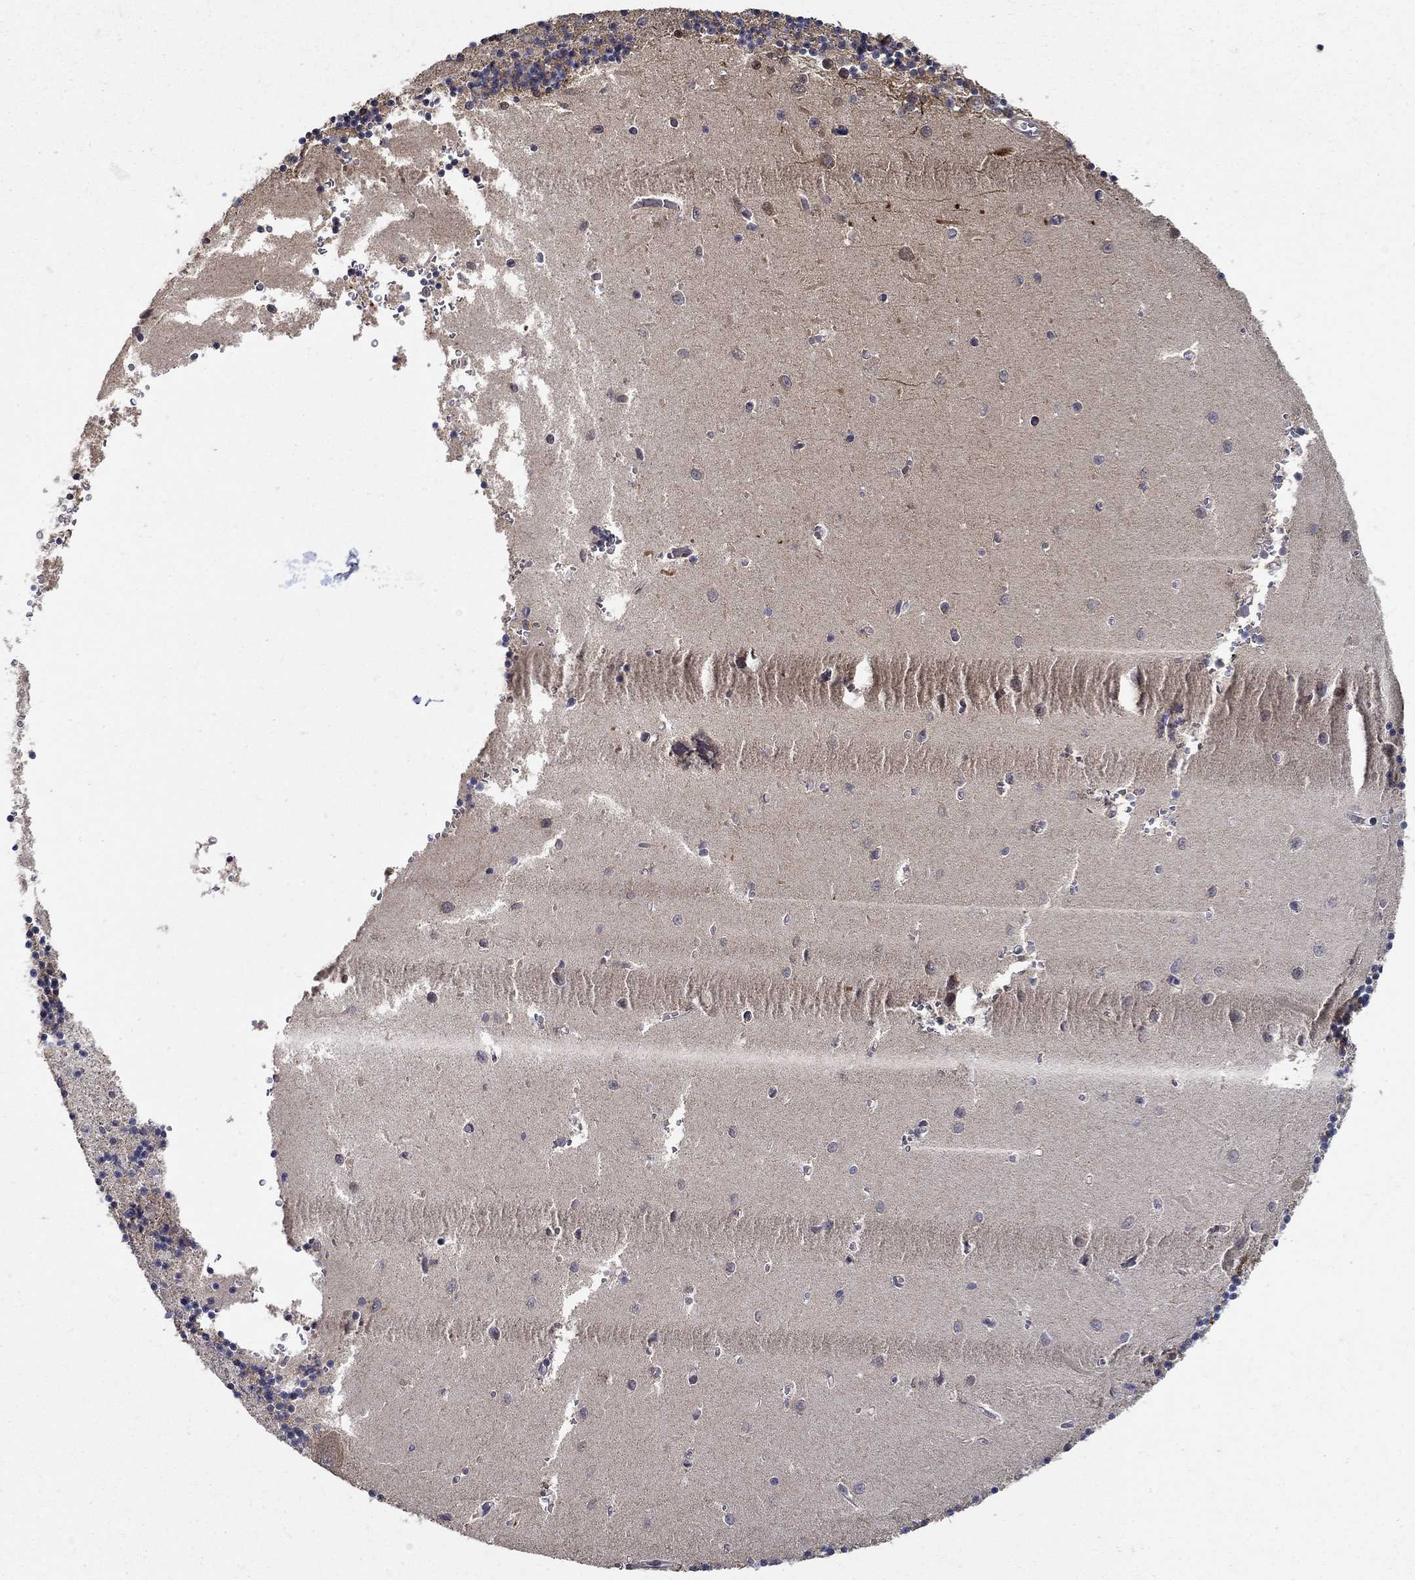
{"staining": {"intensity": "negative", "quantity": "none", "location": "none"}, "tissue": "cerebellum", "cell_type": "Cells in granular layer", "image_type": "normal", "snomed": [{"axis": "morphology", "description": "Normal tissue, NOS"}, {"axis": "topography", "description": "Cerebellum"}], "caption": "DAB (3,3'-diaminobenzidine) immunohistochemical staining of normal cerebellum shows no significant staining in cells in granular layer.", "gene": "ZNF594", "patient": {"sex": "female", "age": 64}}